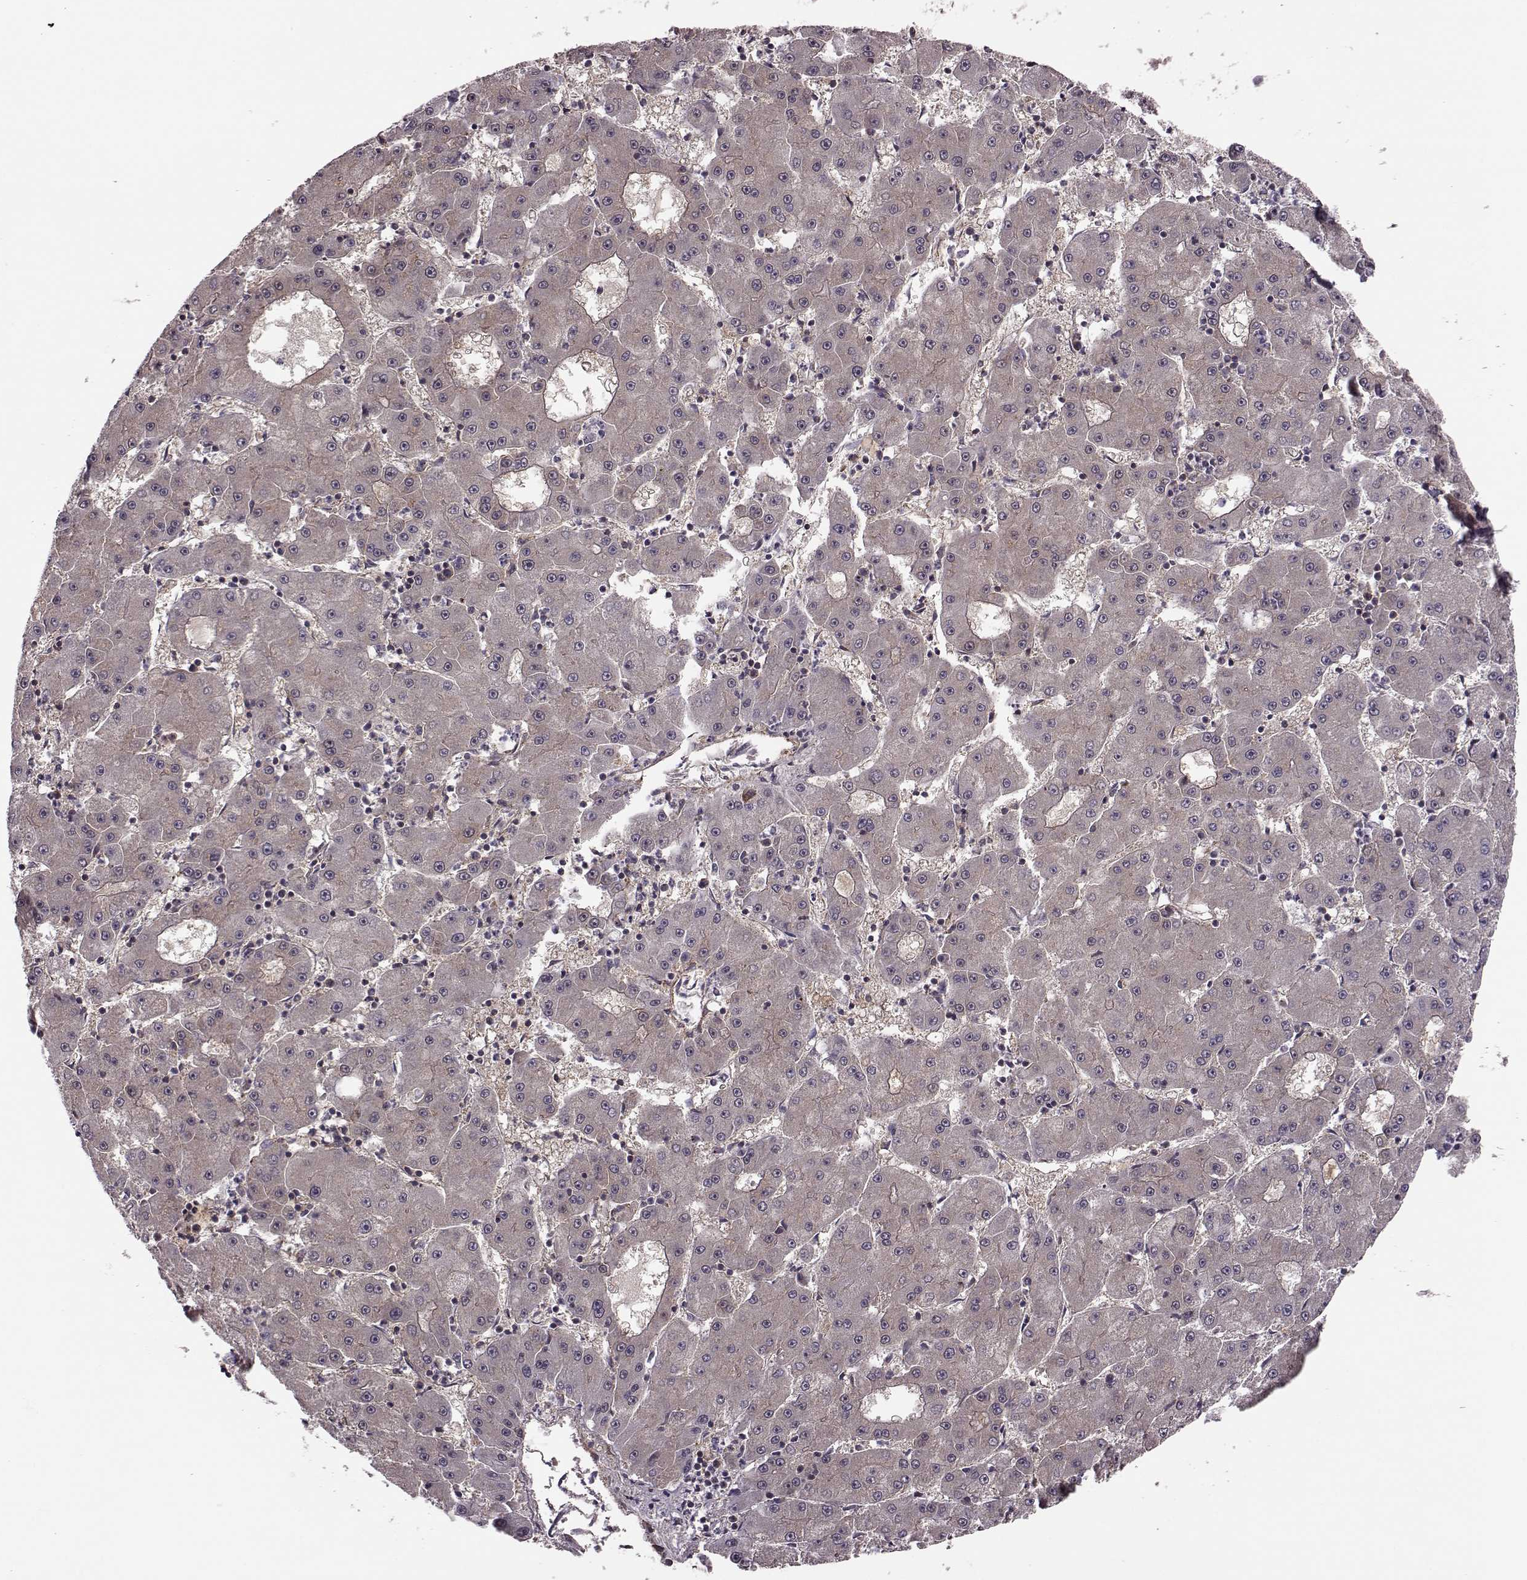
{"staining": {"intensity": "moderate", "quantity": "25%-75%", "location": "cytoplasmic/membranous"}, "tissue": "liver cancer", "cell_type": "Tumor cells", "image_type": "cancer", "snomed": [{"axis": "morphology", "description": "Carcinoma, Hepatocellular, NOS"}, {"axis": "topography", "description": "Liver"}], "caption": "Human liver hepatocellular carcinoma stained for a protein (brown) shows moderate cytoplasmic/membranous positive positivity in about 25%-75% of tumor cells.", "gene": "FNIP2", "patient": {"sex": "male", "age": 73}}